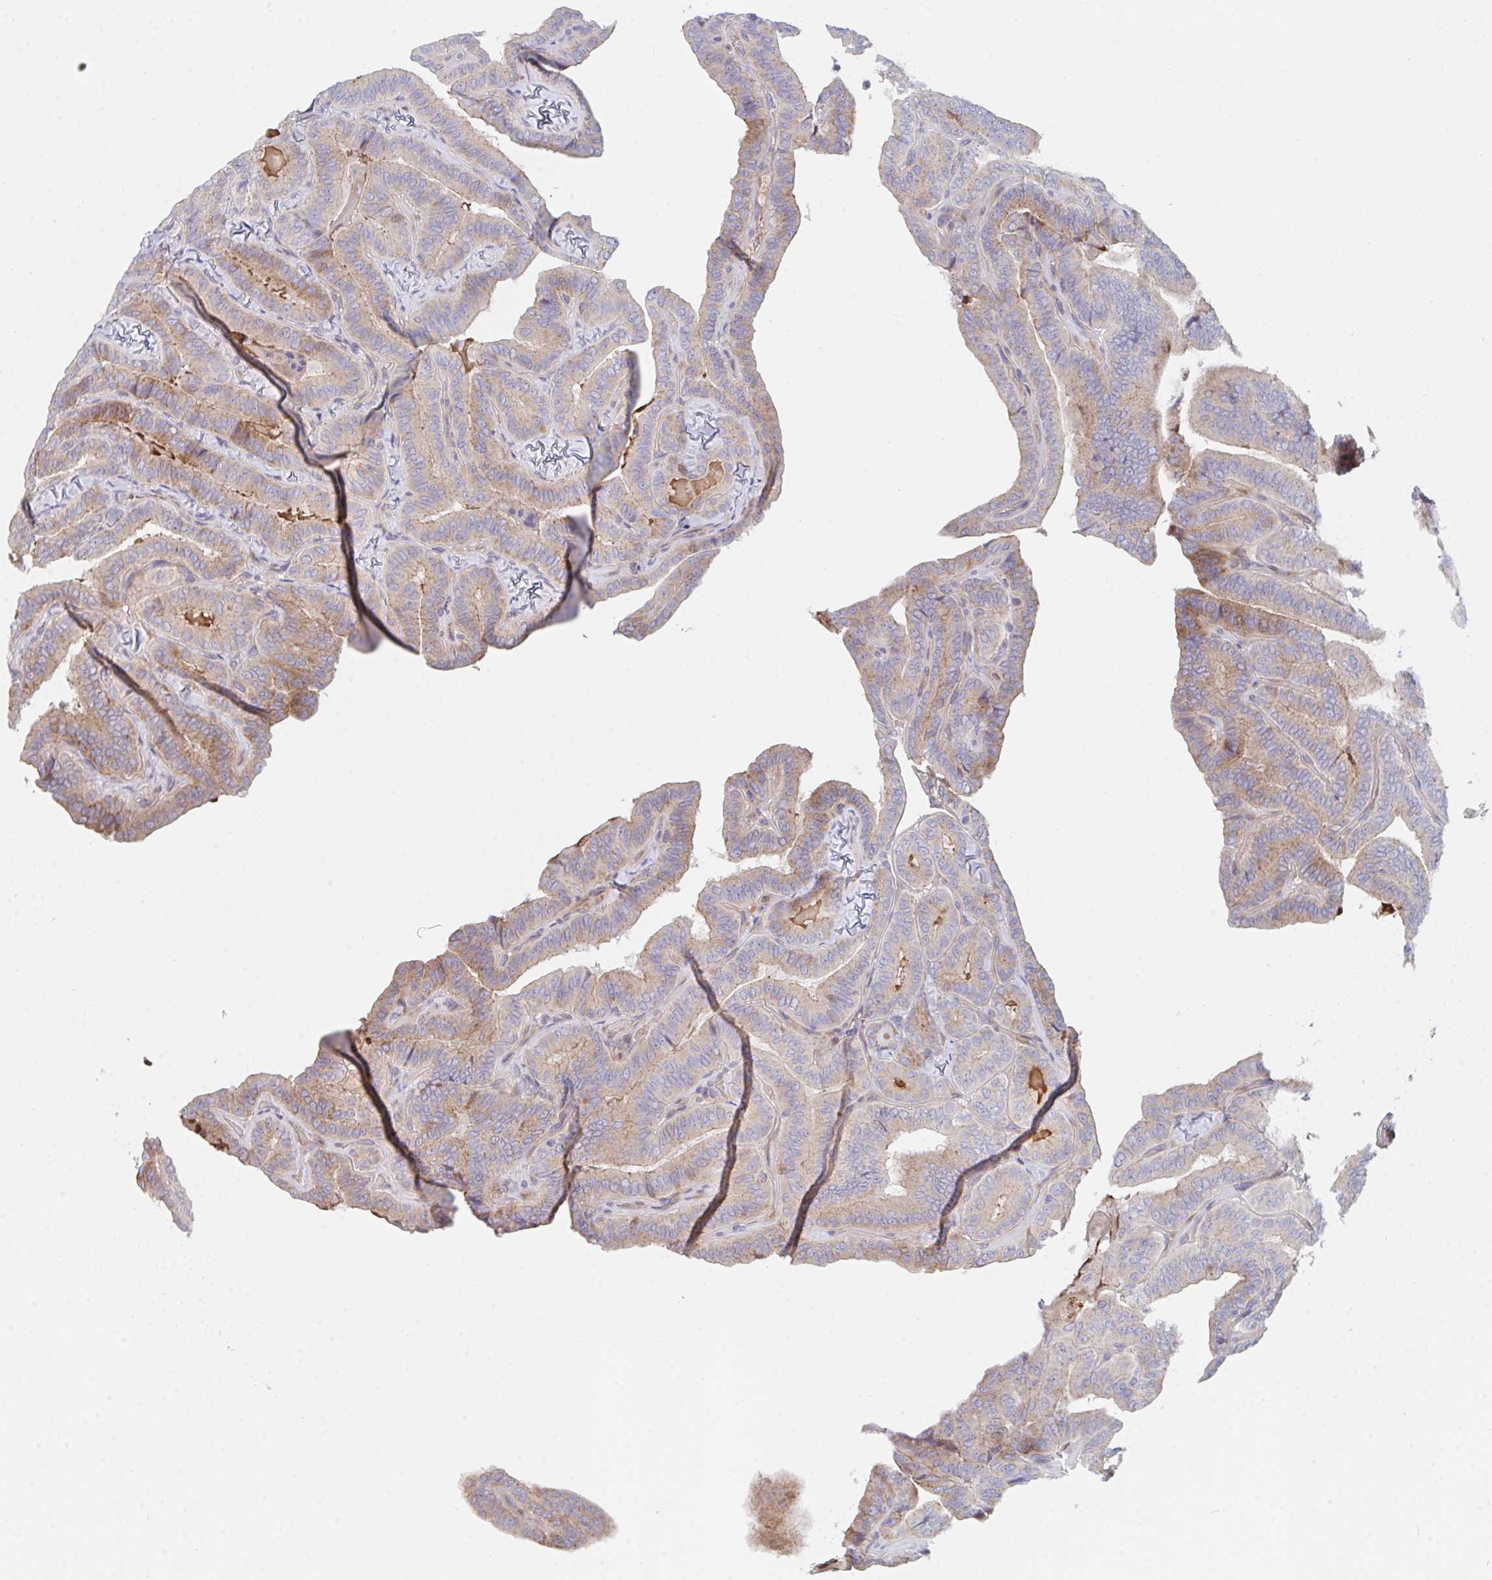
{"staining": {"intensity": "weak", "quantity": "25%-75%", "location": "cytoplasmic/membranous"}, "tissue": "thyroid cancer", "cell_type": "Tumor cells", "image_type": "cancer", "snomed": [{"axis": "morphology", "description": "Papillary adenocarcinoma, NOS"}, {"axis": "topography", "description": "Thyroid gland"}], "caption": "A brown stain labels weak cytoplasmic/membranous positivity of a protein in thyroid cancer tumor cells. The protein of interest is shown in brown color, while the nuclei are stained blue.", "gene": "TNFSF4", "patient": {"sex": "male", "age": 61}}